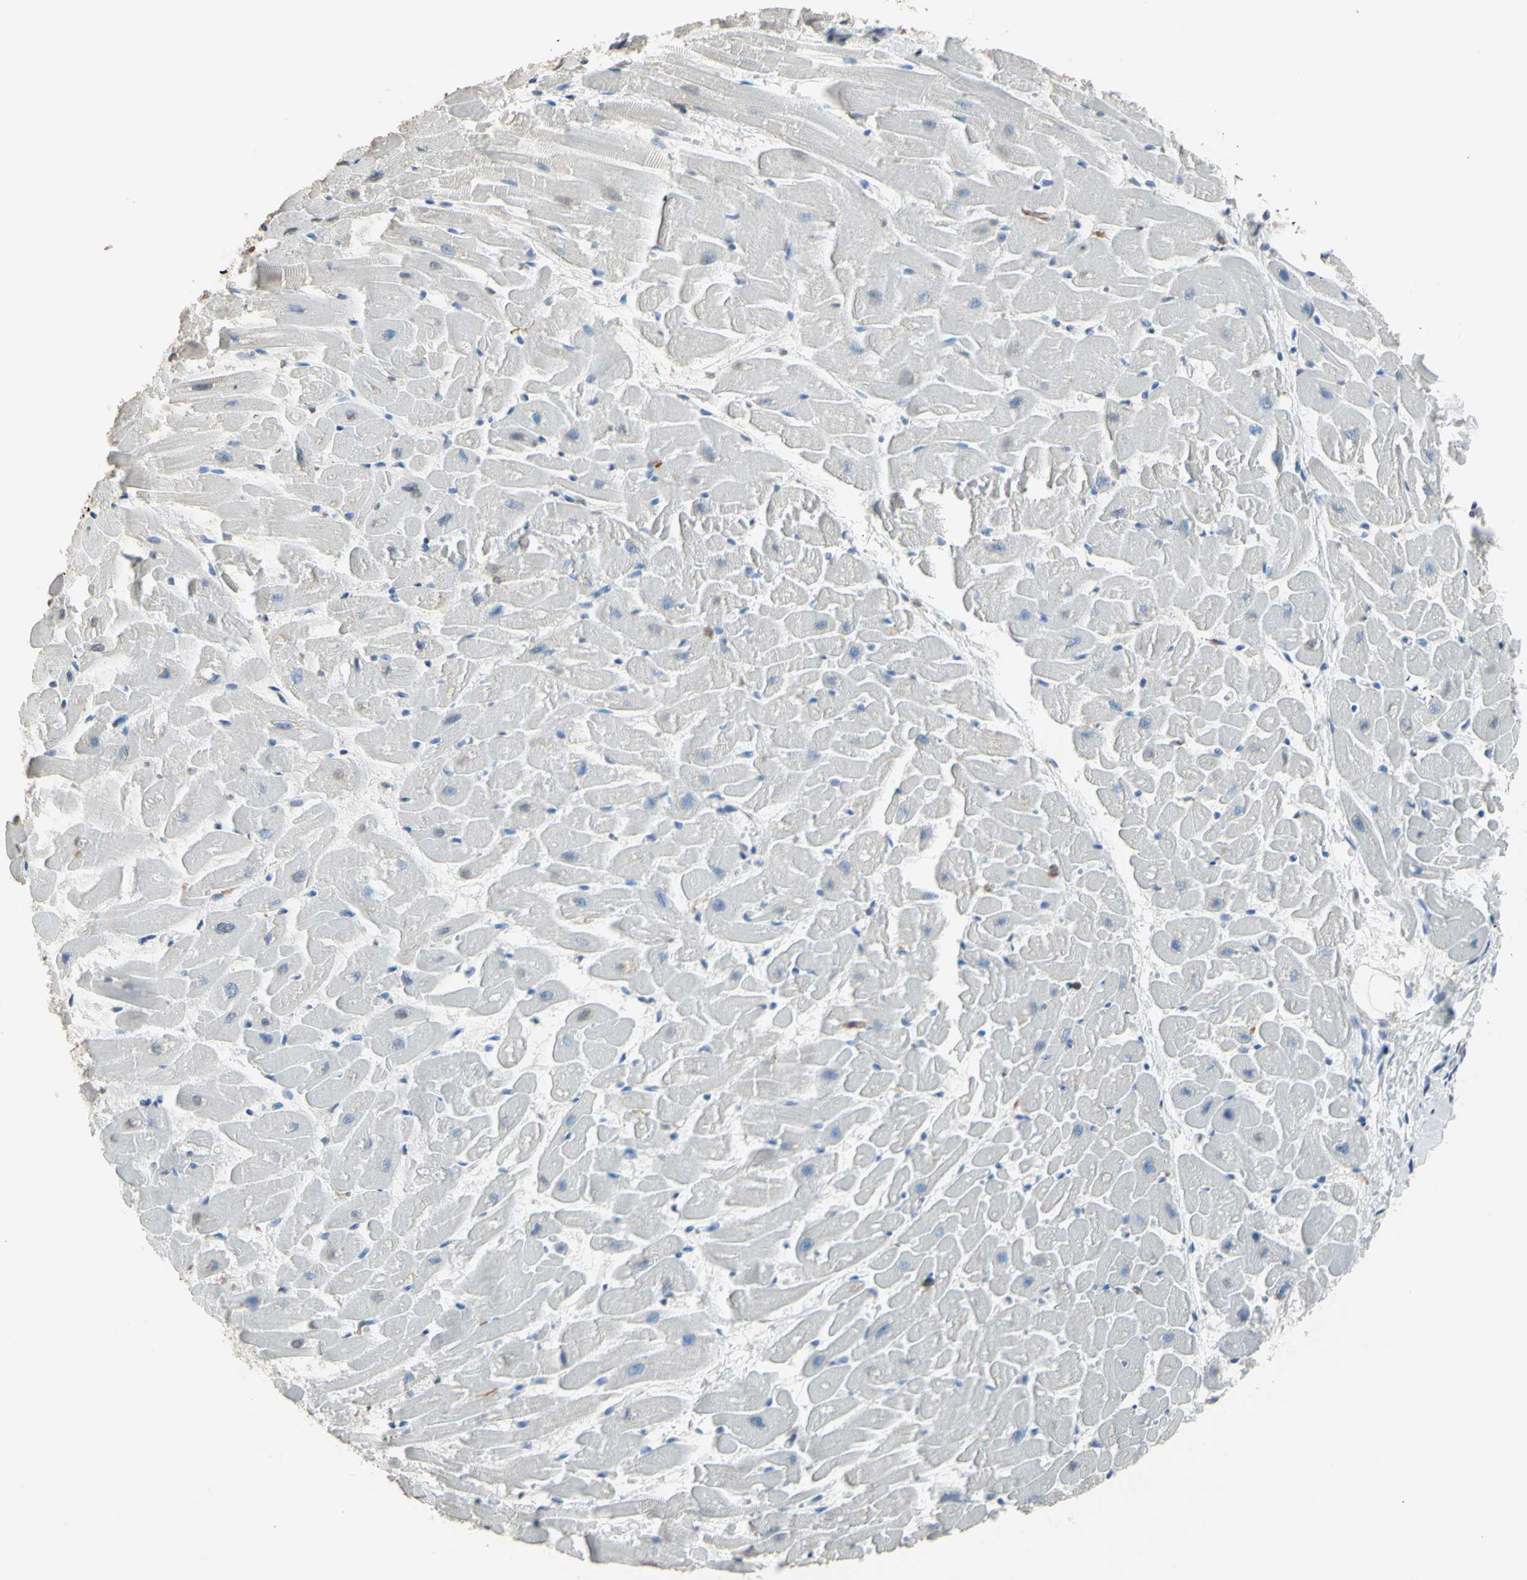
{"staining": {"intensity": "negative", "quantity": "none", "location": "none"}, "tissue": "heart muscle", "cell_type": "Cardiomyocytes", "image_type": "normal", "snomed": [{"axis": "morphology", "description": "Normal tissue, NOS"}, {"axis": "topography", "description": "Heart"}], "caption": "This is a photomicrograph of immunohistochemistry (IHC) staining of benign heart muscle, which shows no staining in cardiomyocytes. (DAB IHC, high magnification).", "gene": "PSTPIP1", "patient": {"sex": "female", "age": 19}}